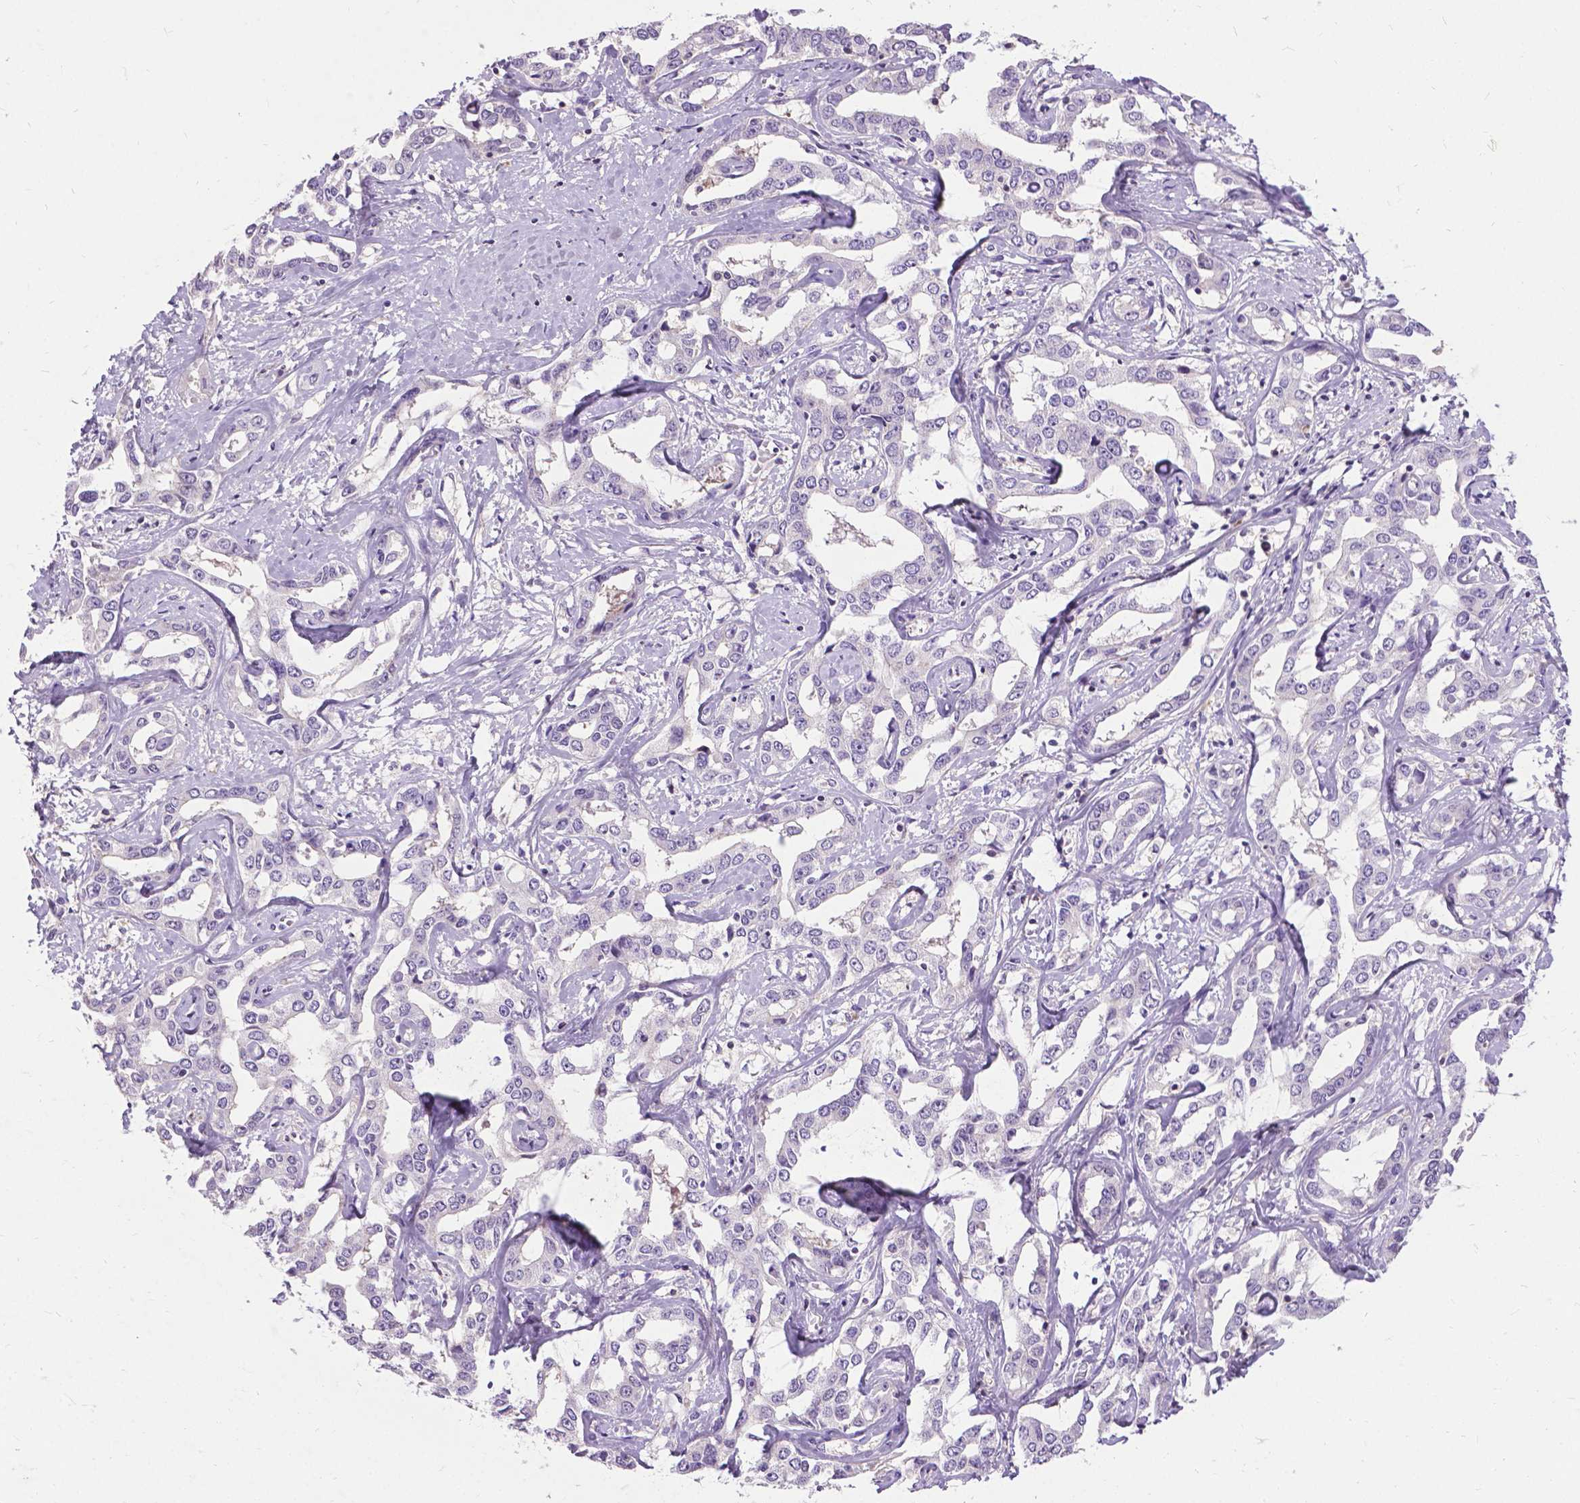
{"staining": {"intensity": "negative", "quantity": "none", "location": "none"}, "tissue": "liver cancer", "cell_type": "Tumor cells", "image_type": "cancer", "snomed": [{"axis": "morphology", "description": "Cholangiocarcinoma"}, {"axis": "topography", "description": "Liver"}], "caption": "High power microscopy histopathology image of an immunohistochemistry (IHC) histopathology image of liver cancer (cholangiocarcinoma), revealing no significant expression in tumor cells.", "gene": "JAK3", "patient": {"sex": "male", "age": 59}}